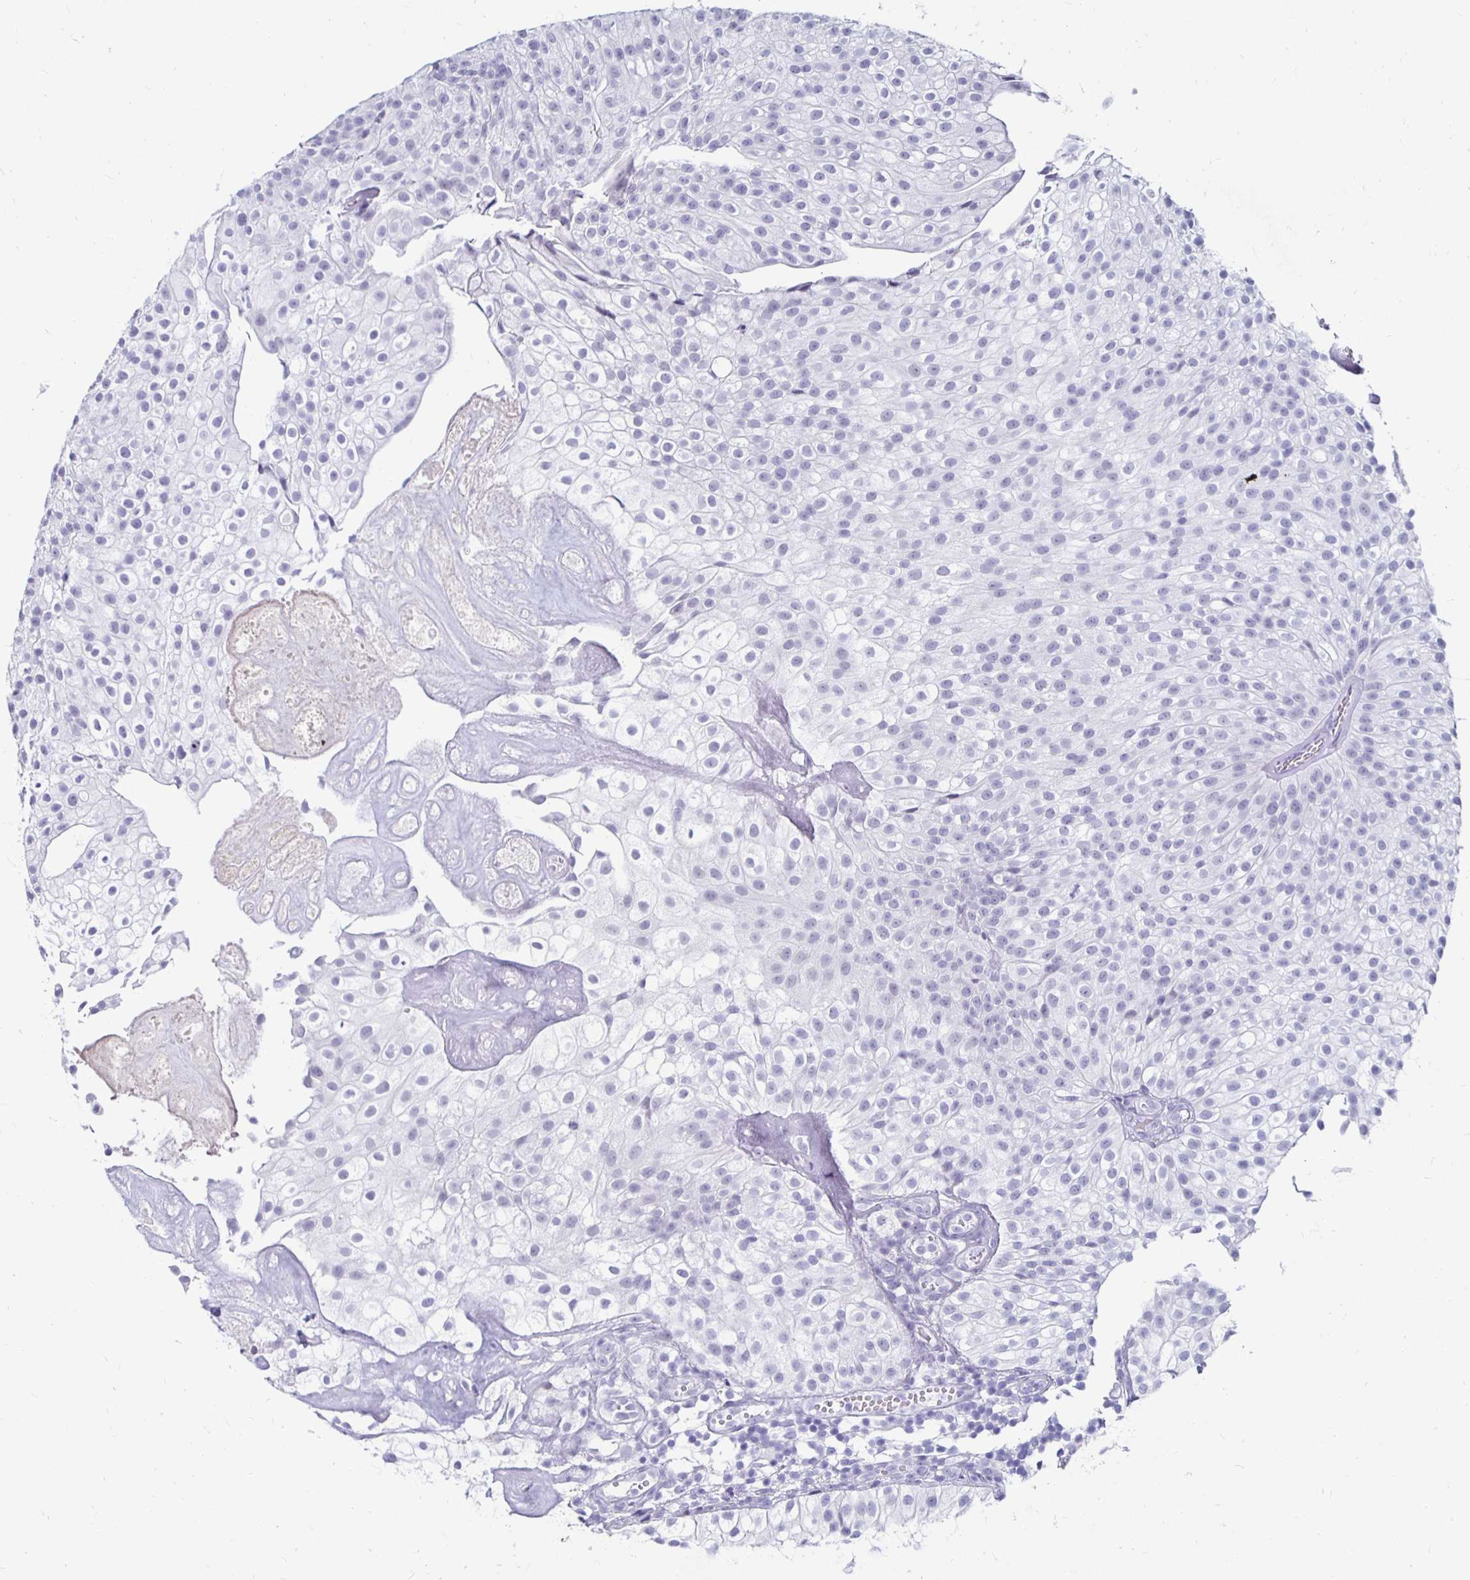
{"staining": {"intensity": "negative", "quantity": "none", "location": "none"}, "tissue": "urothelial cancer", "cell_type": "Tumor cells", "image_type": "cancer", "snomed": [{"axis": "morphology", "description": "Urothelial carcinoma, Low grade"}, {"axis": "topography", "description": "Urinary bladder"}], "caption": "A photomicrograph of urothelial cancer stained for a protein displays no brown staining in tumor cells.", "gene": "KCNQ2", "patient": {"sex": "male", "age": 70}}